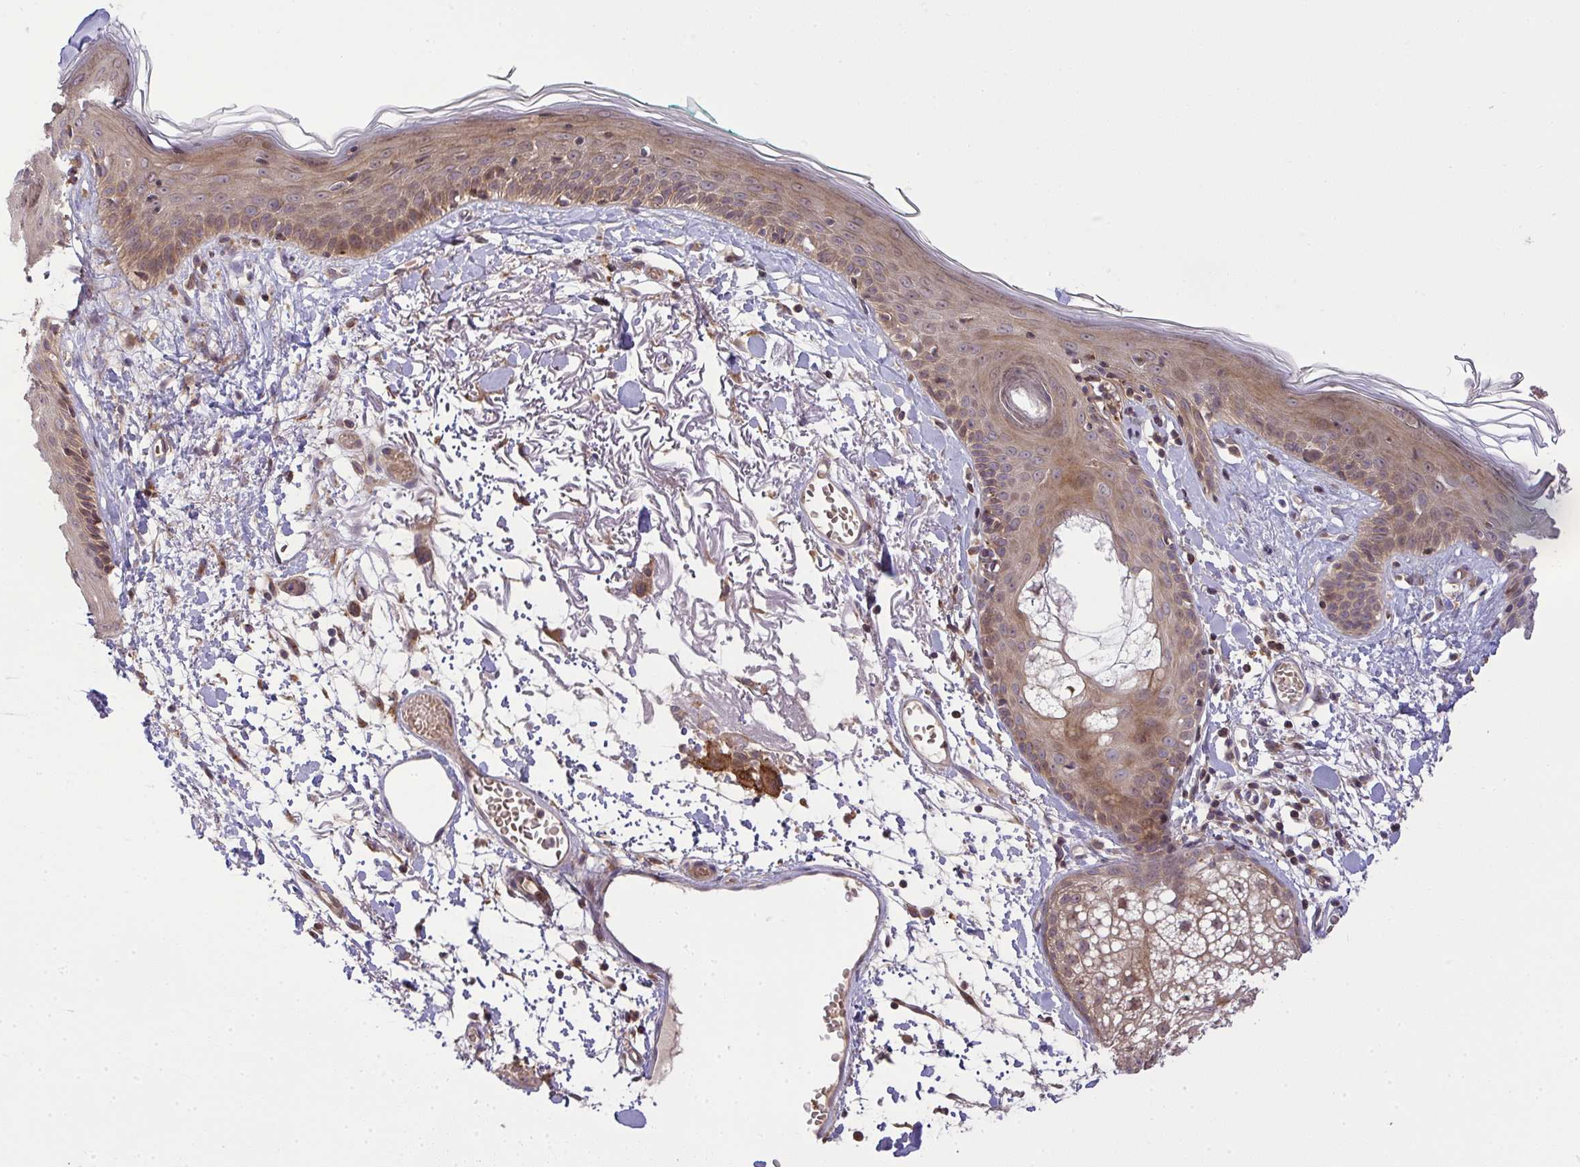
{"staining": {"intensity": "moderate", "quantity": "<25%", "location": "cytoplasmic/membranous"}, "tissue": "skin", "cell_type": "Fibroblasts", "image_type": "normal", "snomed": [{"axis": "morphology", "description": "Normal tissue, NOS"}, {"axis": "topography", "description": "Skin"}], "caption": "Protein analysis of normal skin demonstrates moderate cytoplasmic/membranous staining in about <25% of fibroblasts.", "gene": "SLC9A6", "patient": {"sex": "male", "age": 79}}